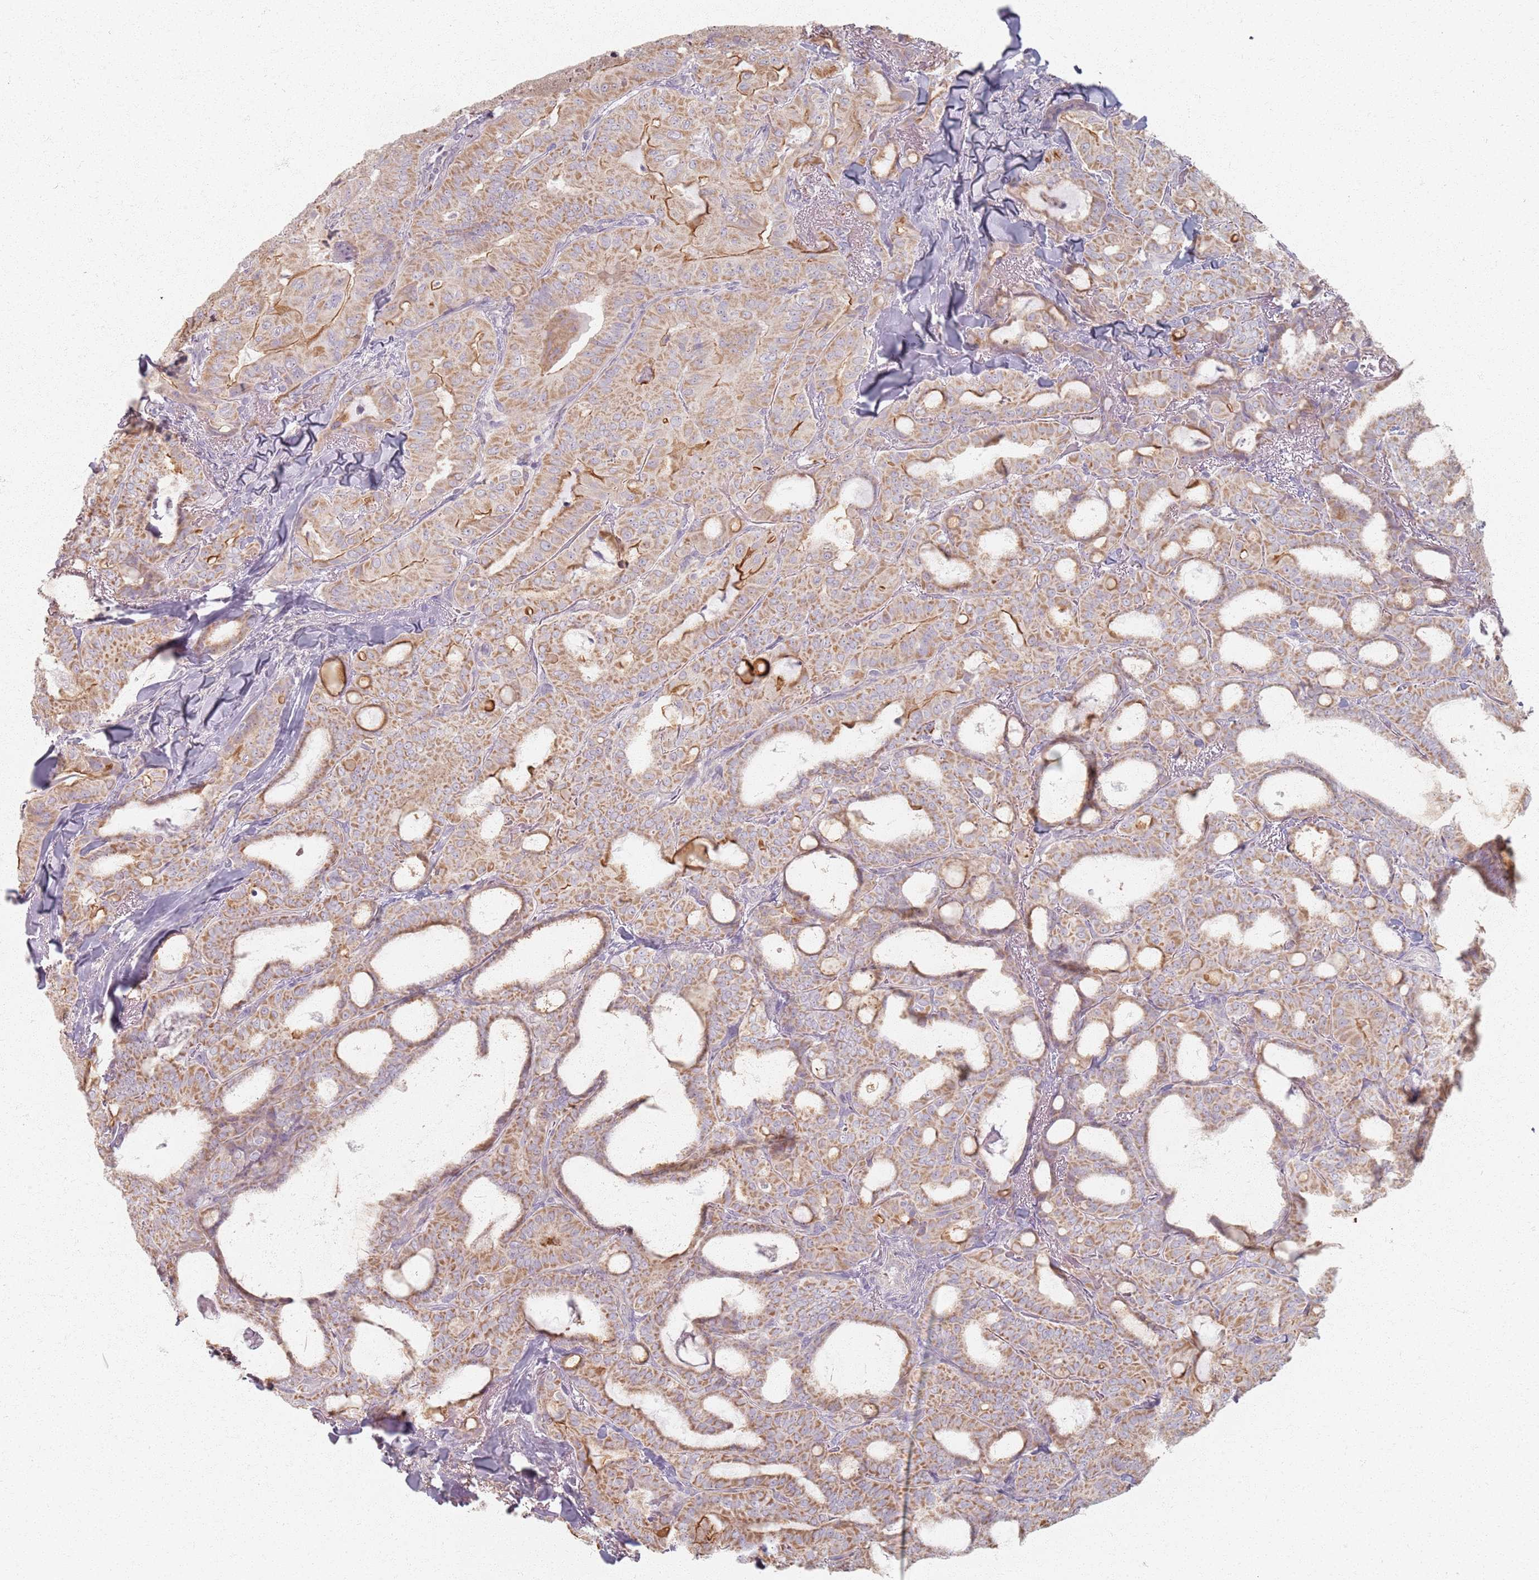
{"staining": {"intensity": "moderate", "quantity": ">75%", "location": "cytoplasmic/membranous"}, "tissue": "thyroid cancer", "cell_type": "Tumor cells", "image_type": "cancer", "snomed": [{"axis": "morphology", "description": "Papillary adenocarcinoma, NOS"}, {"axis": "topography", "description": "Thyroid gland"}], "caption": "Thyroid papillary adenocarcinoma was stained to show a protein in brown. There is medium levels of moderate cytoplasmic/membranous staining in approximately >75% of tumor cells. Nuclei are stained in blue.", "gene": "PKD2L2", "patient": {"sex": "female", "age": 68}}